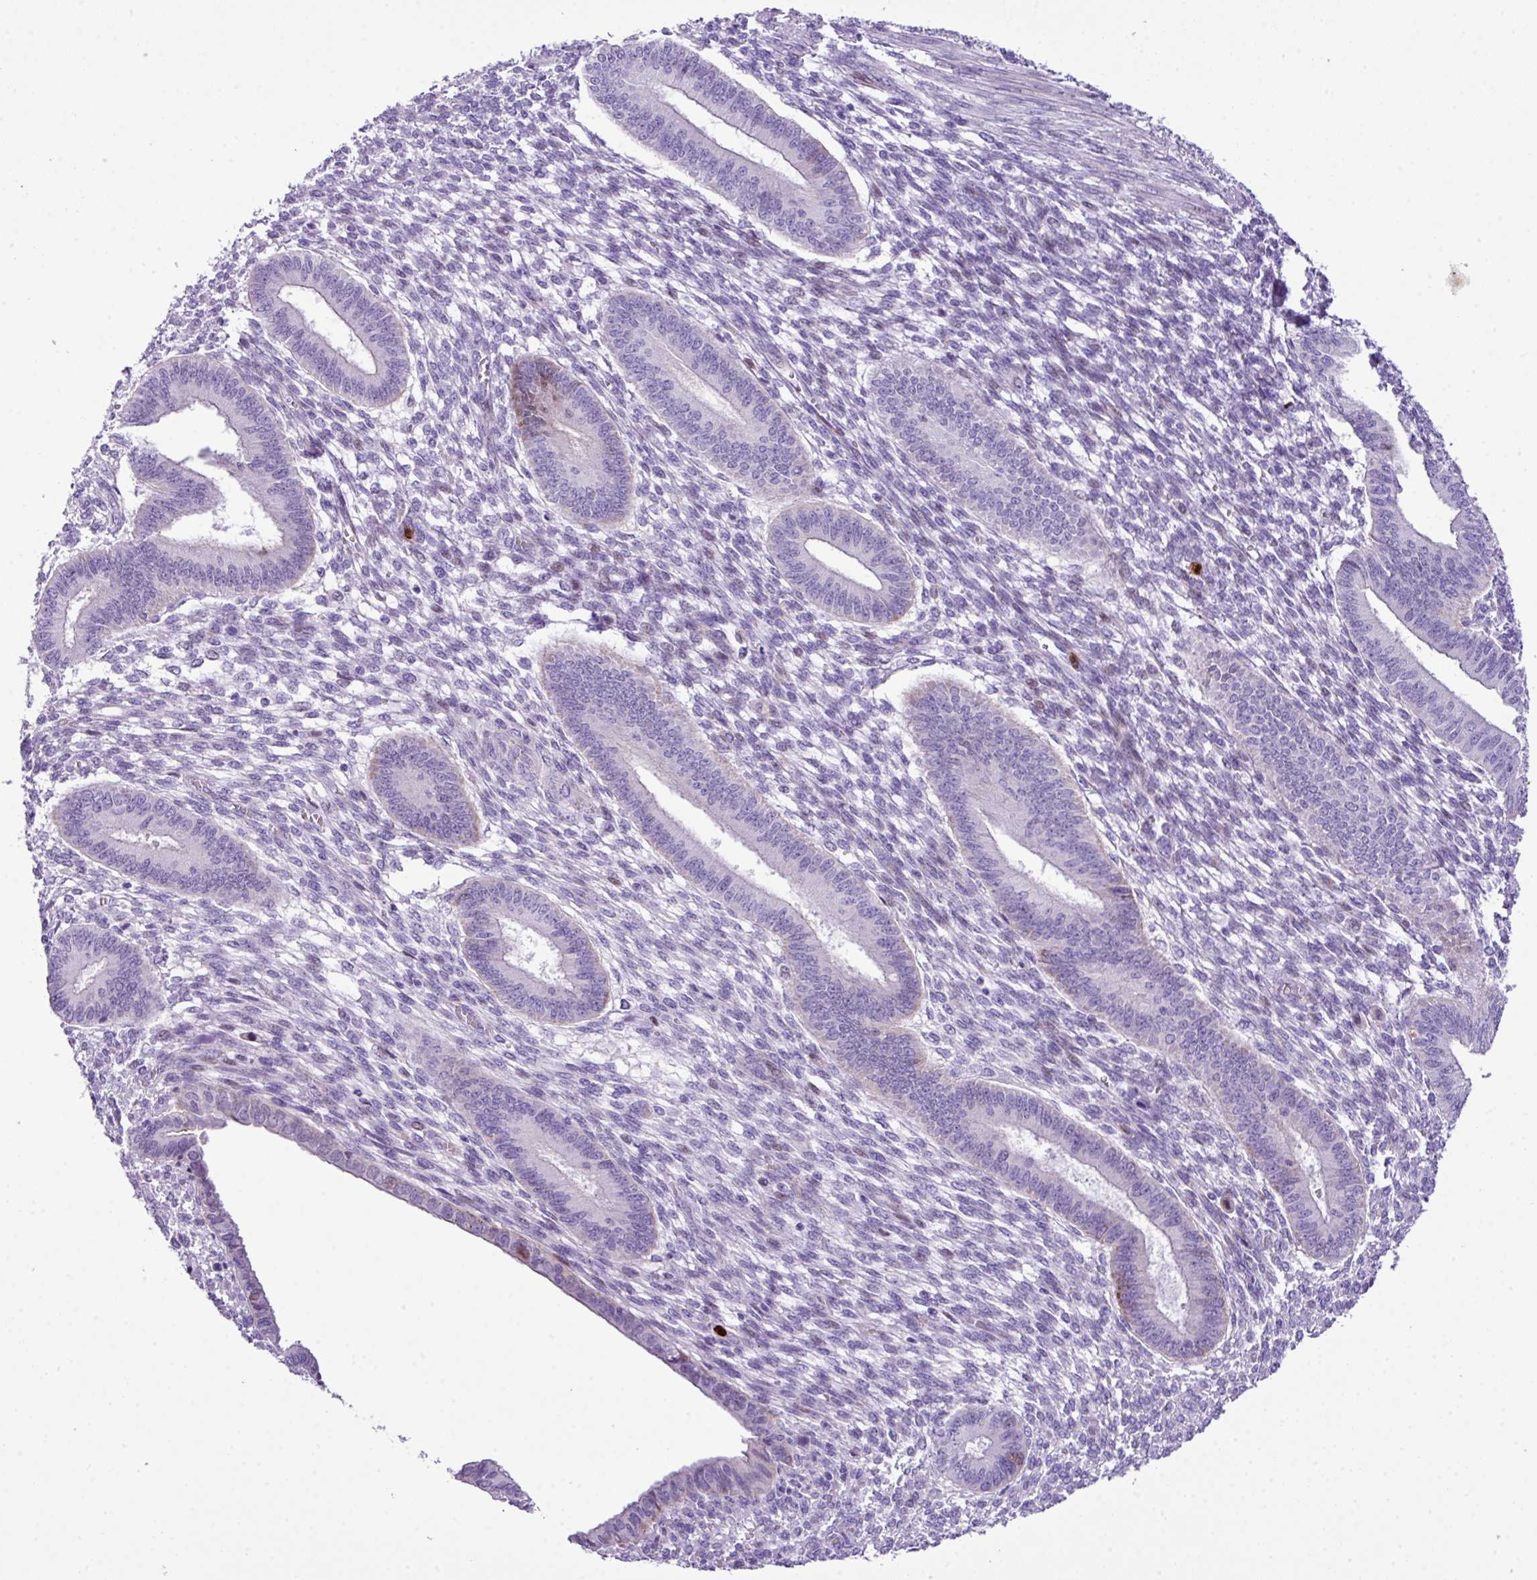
{"staining": {"intensity": "negative", "quantity": "none", "location": "none"}, "tissue": "endometrium", "cell_type": "Cells in endometrial stroma", "image_type": "normal", "snomed": [{"axis": "morphology", "description": "Normal tissue, NOS"}, {"axis": "topography", "description": "Endometrium"}], "caption": "The immunohistochemistry (IHC) micrograph has no significant positivity in cells in endometrial stroma of endometrium.", "gene": "RCAN2", "patient": {"sex": "female", "age": 36}}